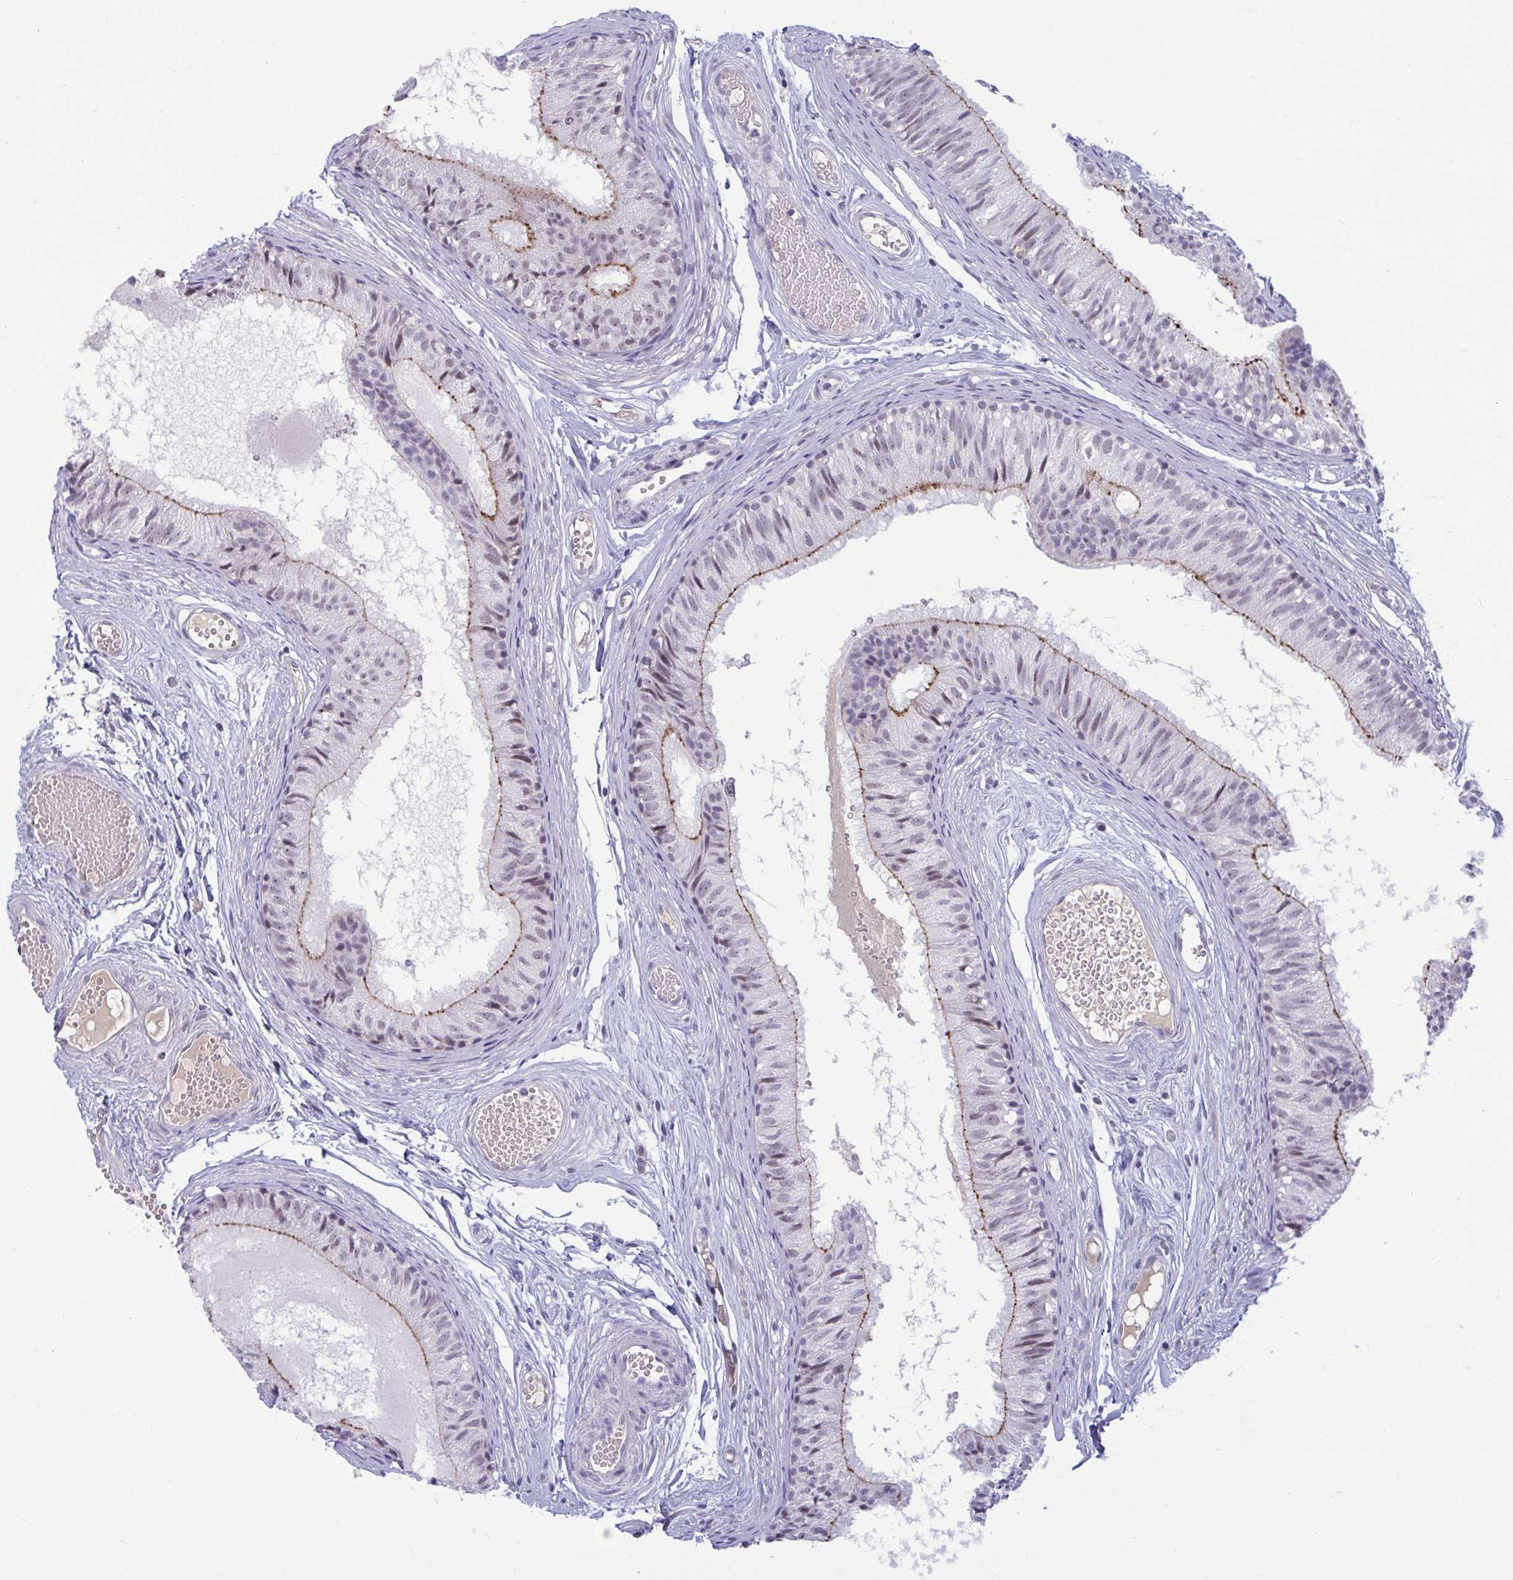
{"staining": {"intensity": "moderate", "quantity": "25%-75%", "location": "cytoplasmic/membranous"}, "tissue": "epididymis", "cell_type": "Glandular cells", "image_type": "normal", "snomed": [{"axis": "morphology", "description": "Normal tissue, NOS"}, {"axis": "morphology", "description": "Seminoma, NOS"}, {"axis": "topography", "description": "Testis"}, {"axis": "topography", "description": "Epididymis"}], "caption": "High-magnification brightfield microscopy of normal epididymis stained with DAB (brown) and counterstained with hematoxylin (blue). glandular cells exhibit moderate cytoplasmic/membranous expression is seen in about25%-75% of cells.", "gene": "CNGB3", "patient": {"sex": "male", "age": 34}}